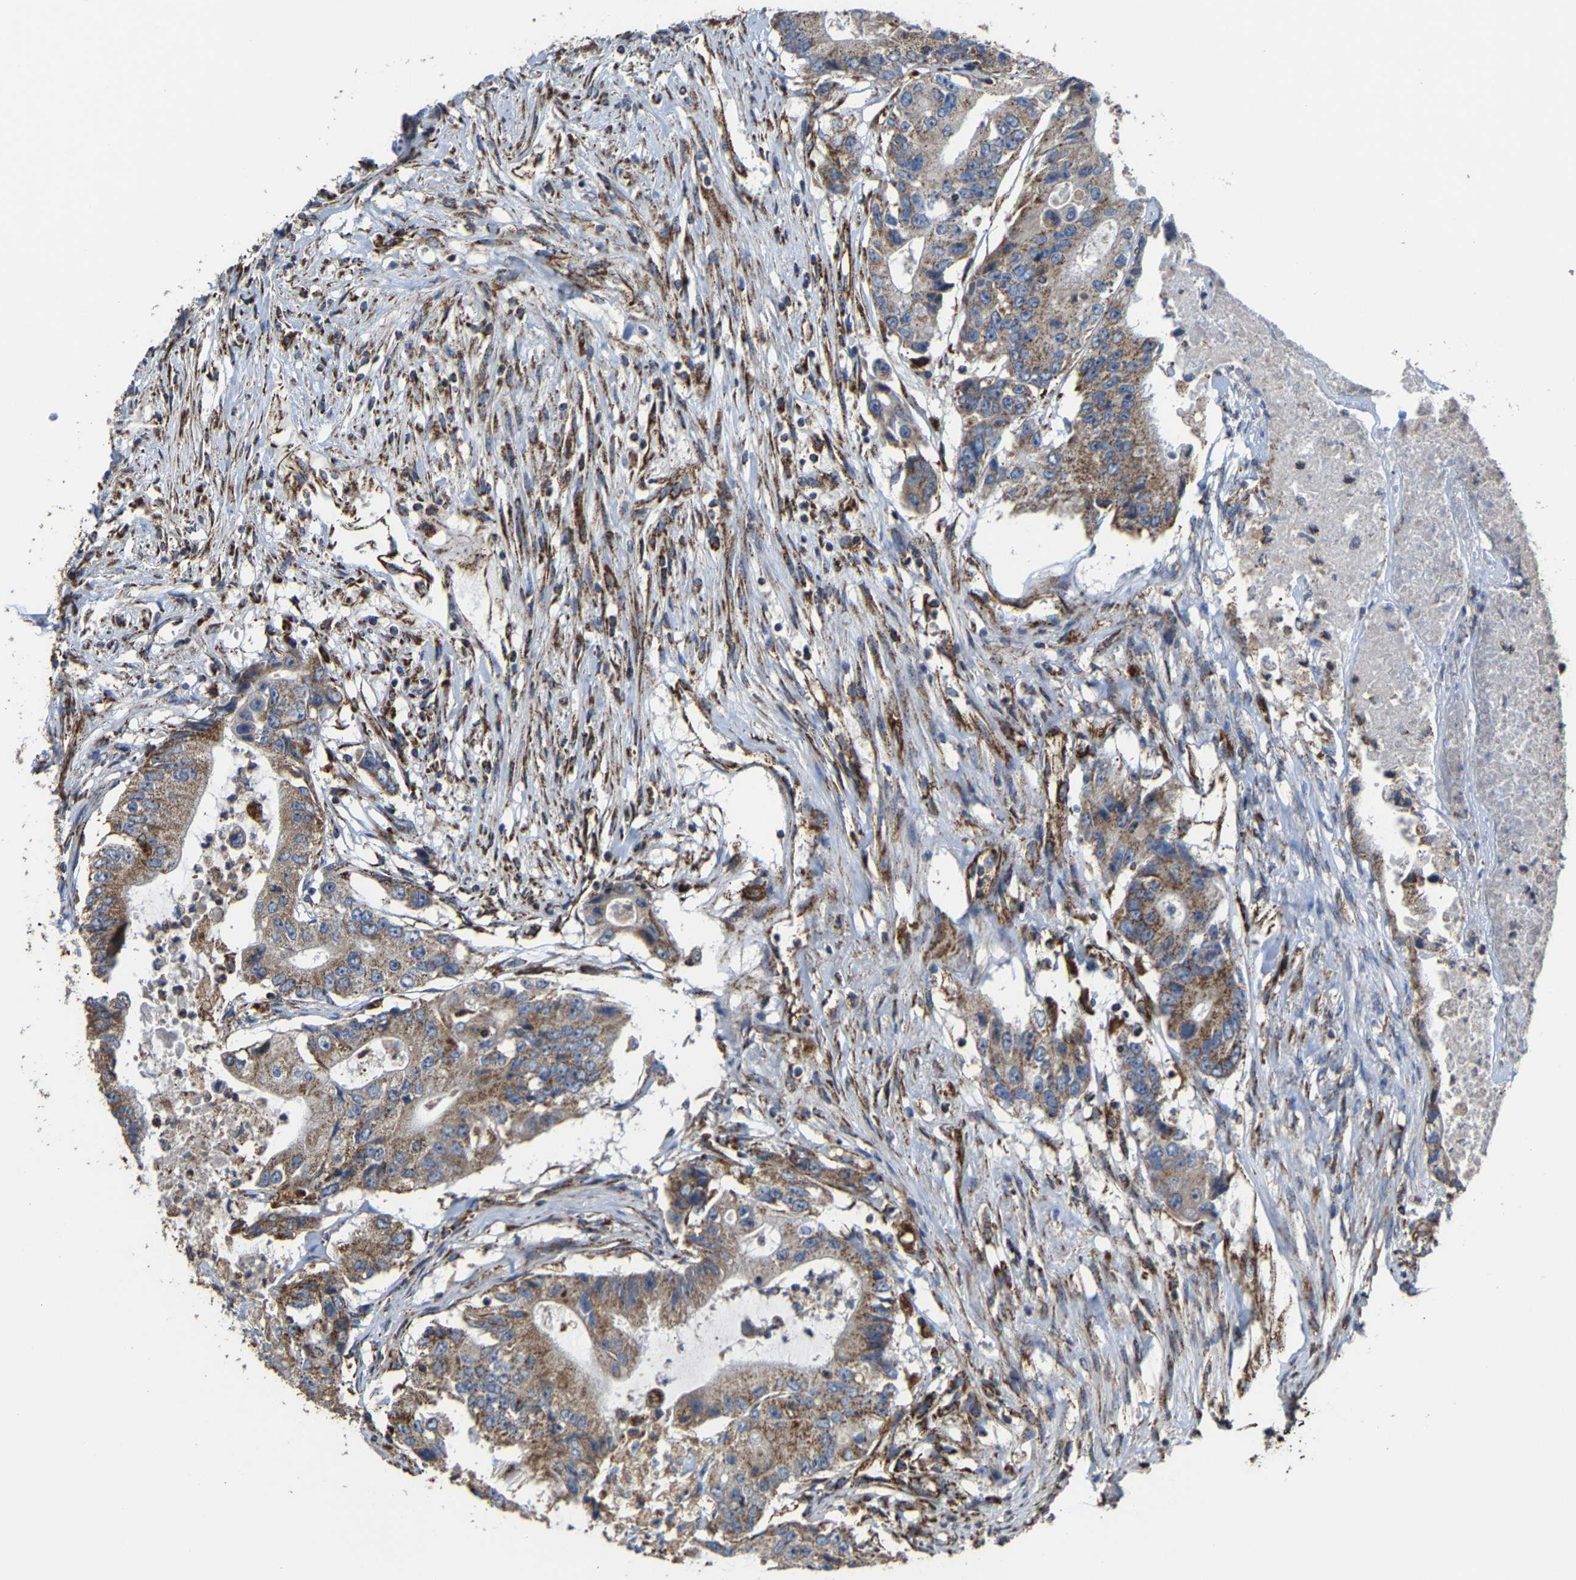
{"staining": {"intensity": "moderate", "quantity": ">75%", "location": "cytoplasmic/membranous"}, "tissue": "colorectal cancer", "cell_type": "Tumor cells", "image_type": "cancer", "snomed": [{"axis": "morphology", "description": "Adenocarcinoma, NOS"}, {"axis": "topography", "description": "Colon"}], "caption": "There is medium levels of moderate cytoplasmic/membranous positivity in tumor cells of colorectal cancer (adenocarcinoma), as demonstrated by immunohistochemical staining (brown color).", "gene": "NDUFV3", "patient": {"sex": "female", "age": 77}}